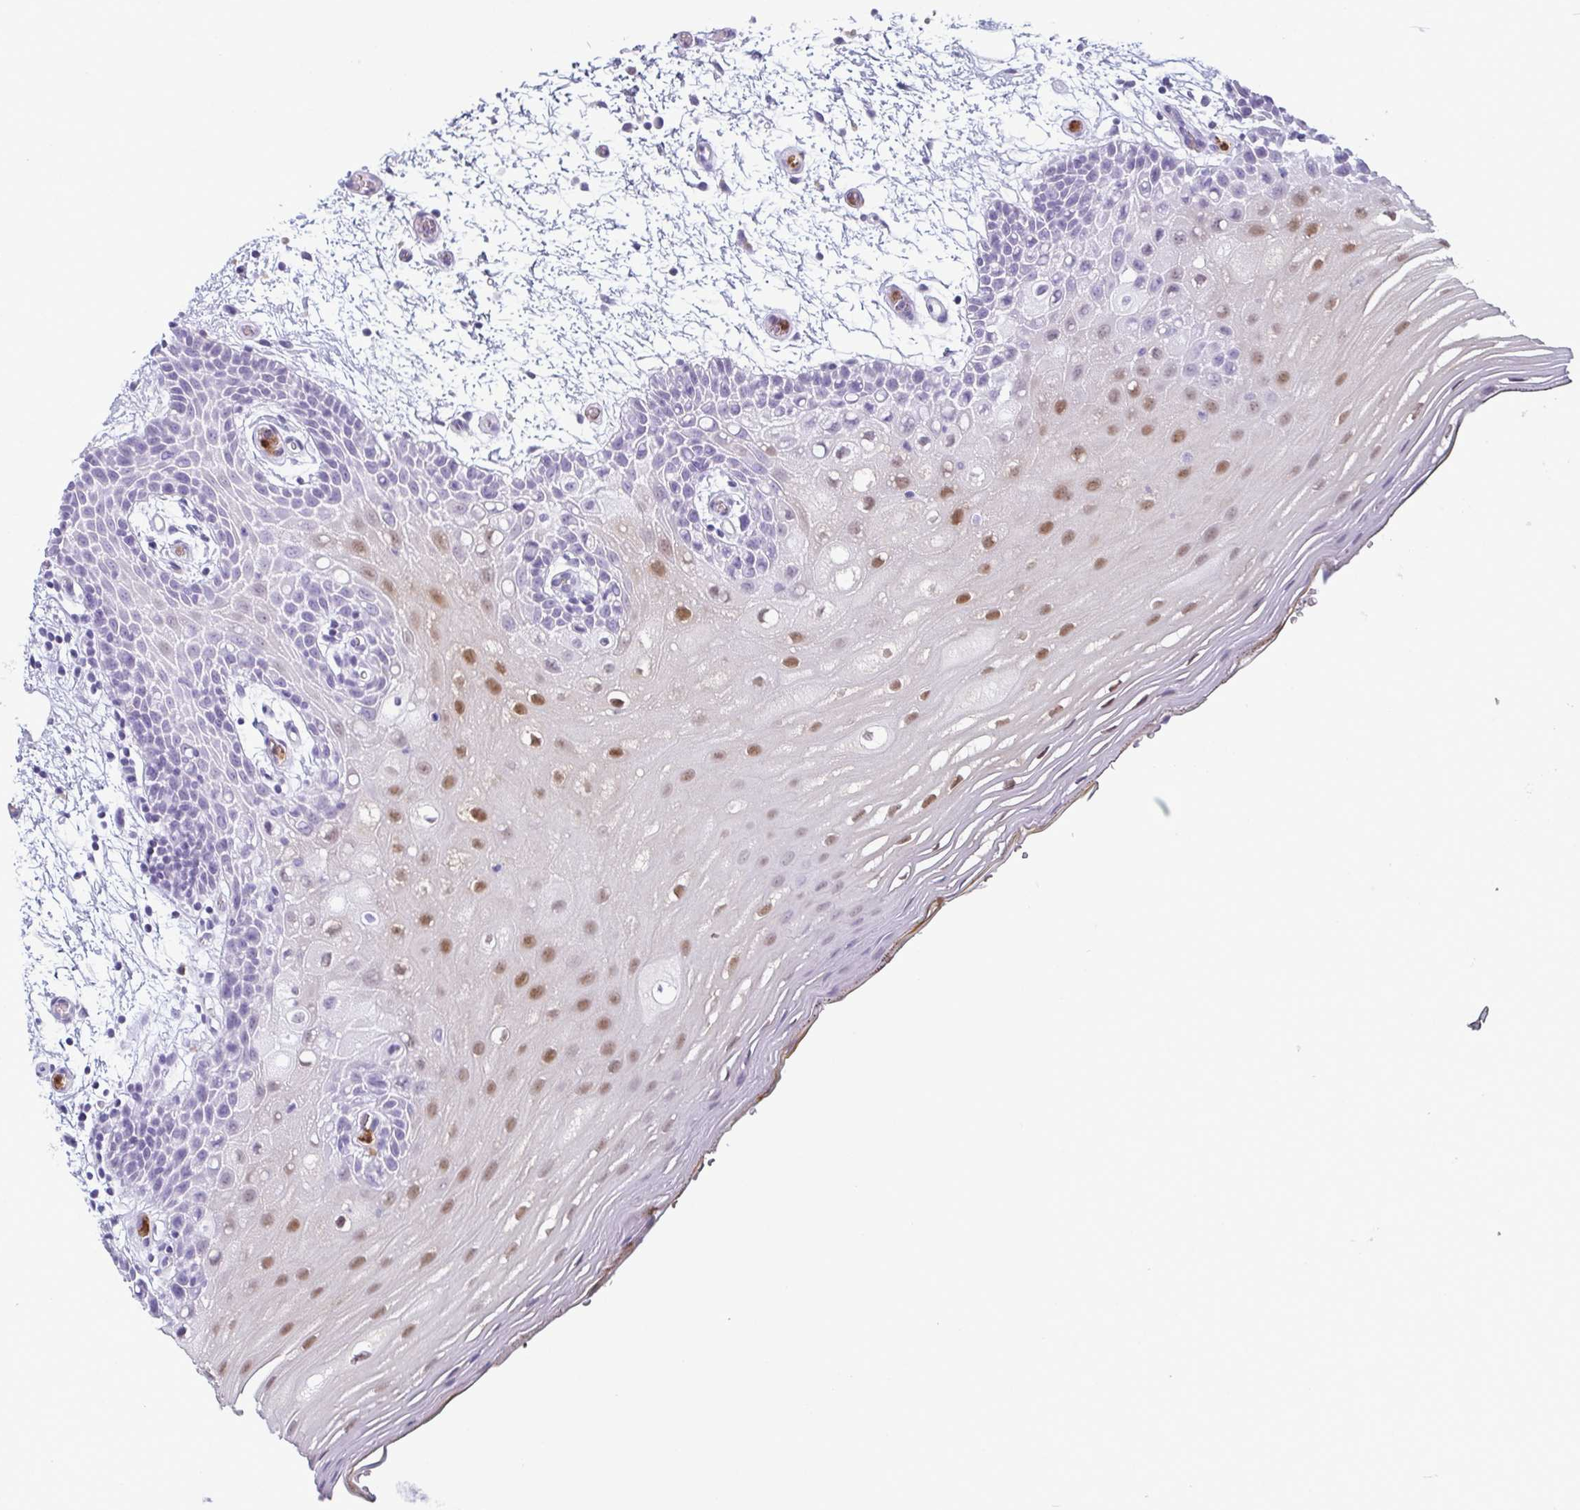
{"staining": {"intensity": "moderate", "quantity": "<25%", "location": "nuclear"}, "tissue": "oral mucosa", "cell_type": "Squamous epithelial cells", "image_type": "normal", "snomed": [{"axis": "morphology", "description": "Normal tissue, NOS"}, {"axis": "morphology", "description": "Squamous cell carcinoma, NOS"}, {"axis": "topography", "description": "Oral tissue"}, {"axis": "topography", "description": "Head-Neck"}], "caption": "IHC staining of normal oral mucosa, which demonstrates low levels of moderate nuclear staining in about <25% of squamous epithelial cells indicating moderate nuclear protein expression. The staining was performed using DAB (brown) for protein detection and nuclei were counterstained in hematoxylin (blue).", "gene": "CDA", "patient": {"sex": "male", "age": 52}}